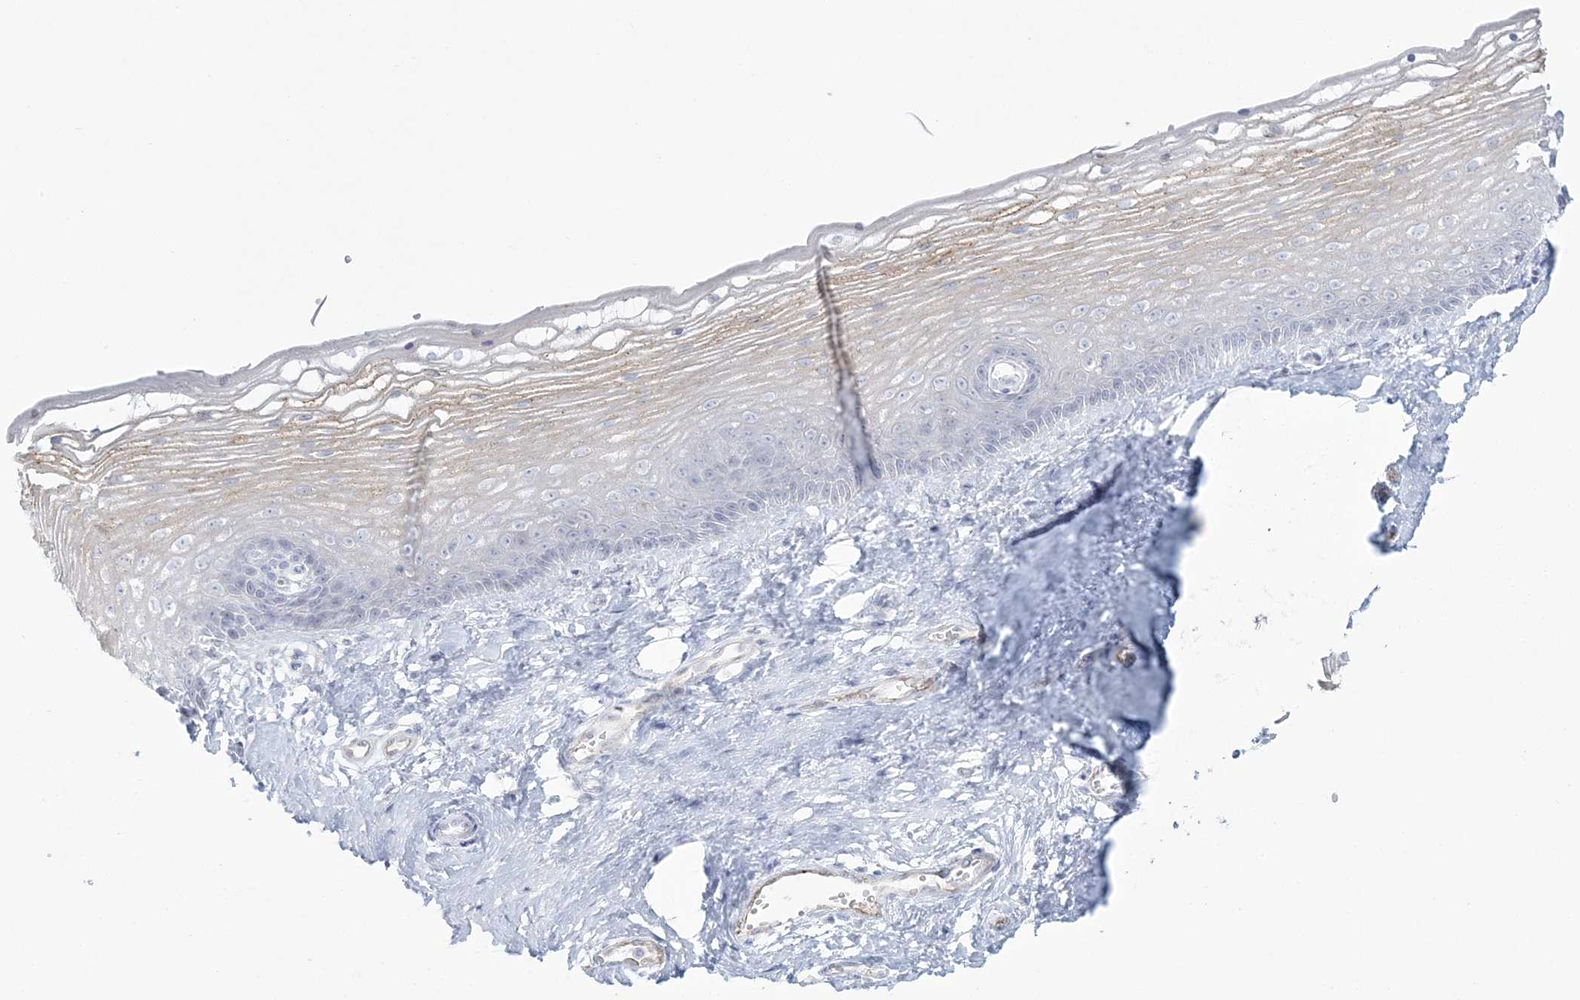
{"staining": {"intensity": "weak", "quantity": "<25%", "location": "cytoplasmic/membranous"}, "tissue": "vagina", "cell_type": "Squamous epithelial cells", "image_type": "normal", "snomed": [{"axis": "morphology", "description": "Normal tissue, NOS"}, {"axis": "topography", "description": "Vagina"}], "caption": "The IHC histopathology image has no significant expression in squamous epithelial cells of vagina. The staining was performed using DAB to visualize the protein expression in brown, while the nuclei were stained in blue with hematoxylin (Magnification: 20x).", "gene": "ENSG00000288637", "patient": {"sex": "female", "age": 46}}